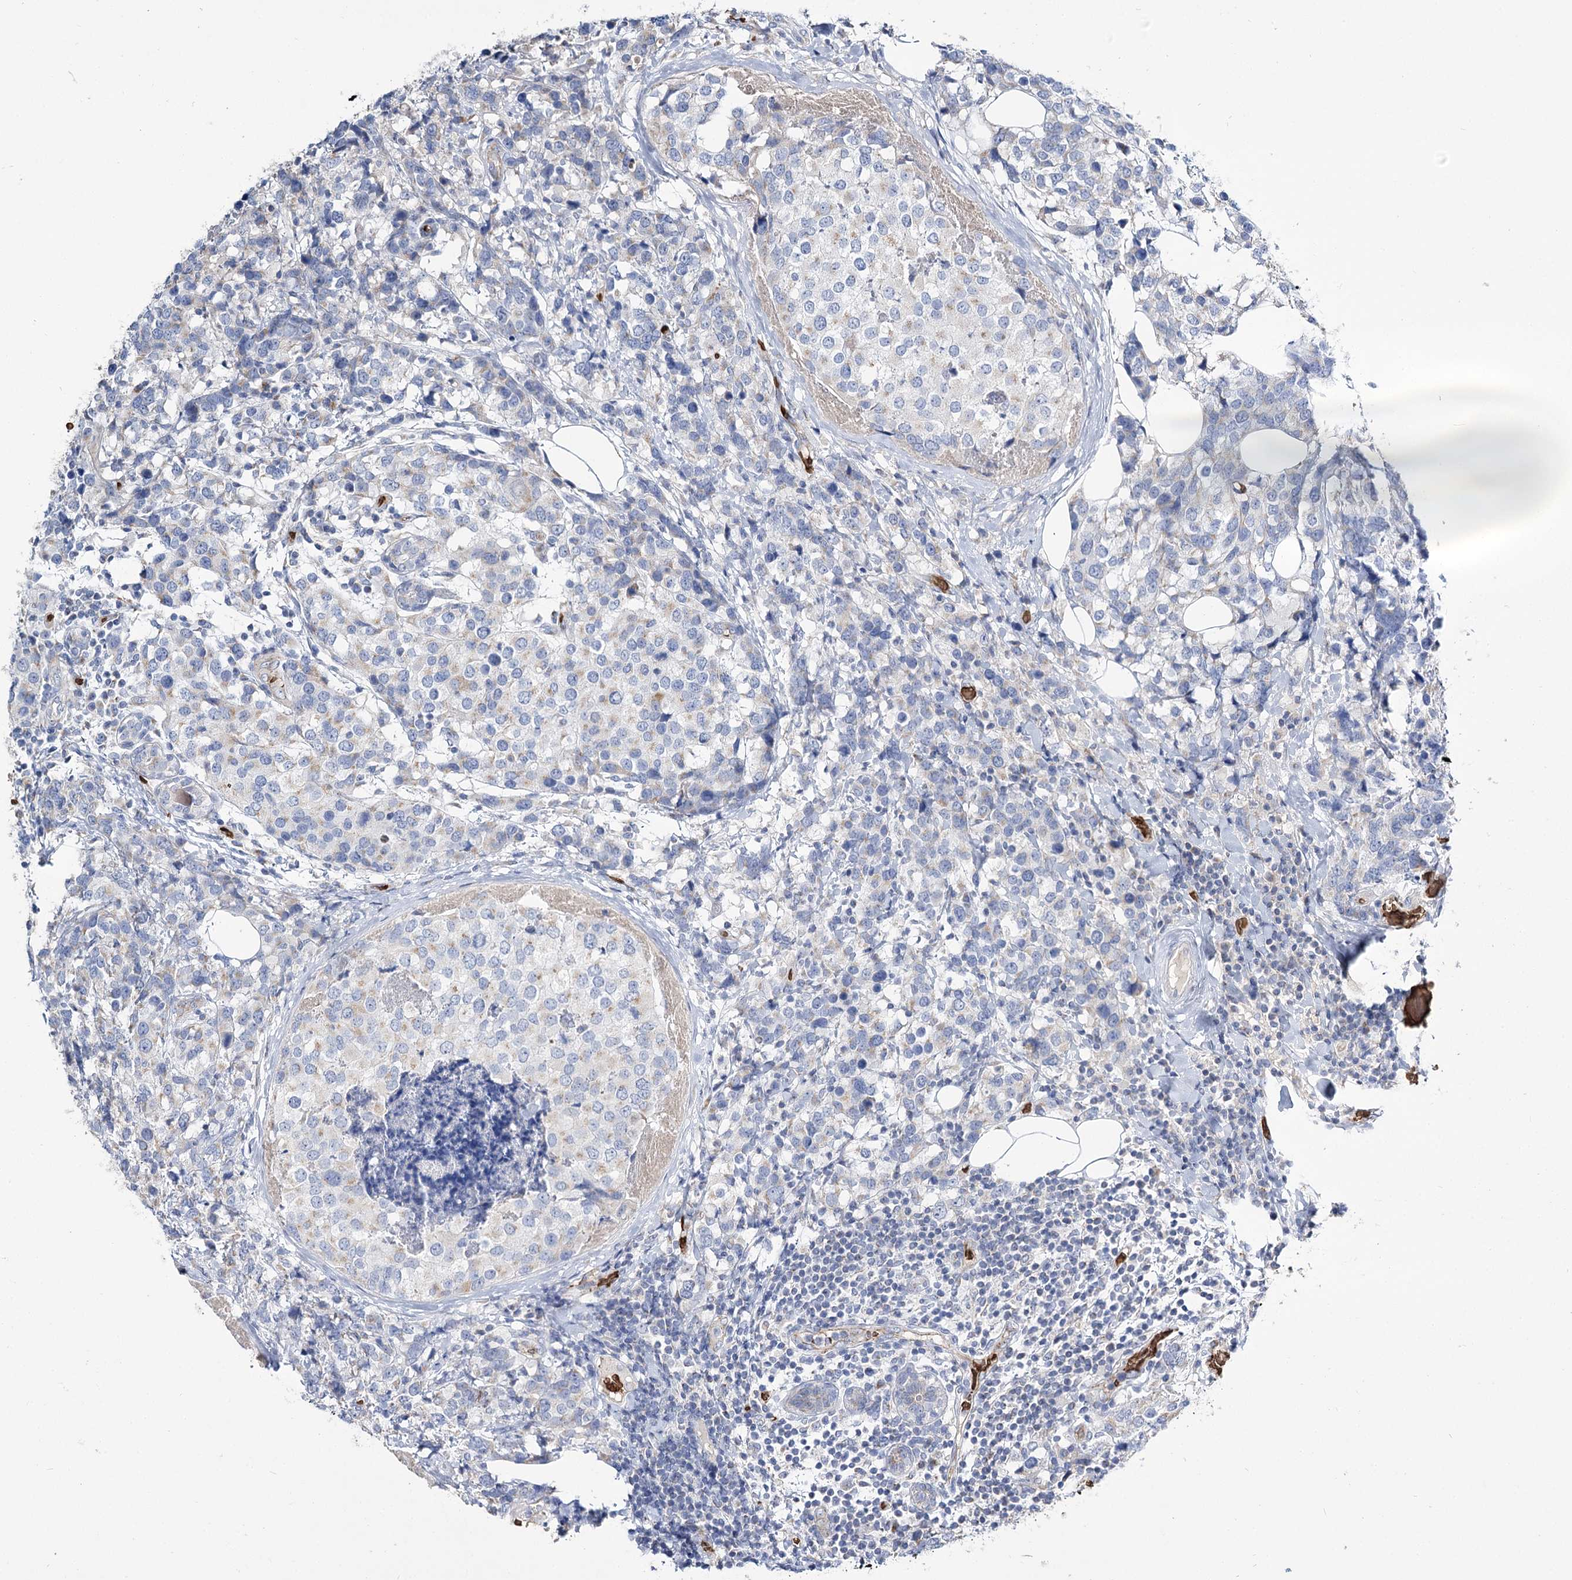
{"staining": {"intensity": "negative", "quantity": "none", "location": "none"}, "tissue": "breast cancer", "cell_type": "Tumor cells", "image_type": "cancer", "snomed": [{"axis": "morphology", "description": "Lobular carcinoma"}, {"axis": "topography", "description": "Breast"}], "caption": "Histopathology image shows no protein positivity in tumor cells of breast cancer (lobular carcinoma) tissue.", "gene": "GBF1", "patient": {"sex": "female", "age": 59}}